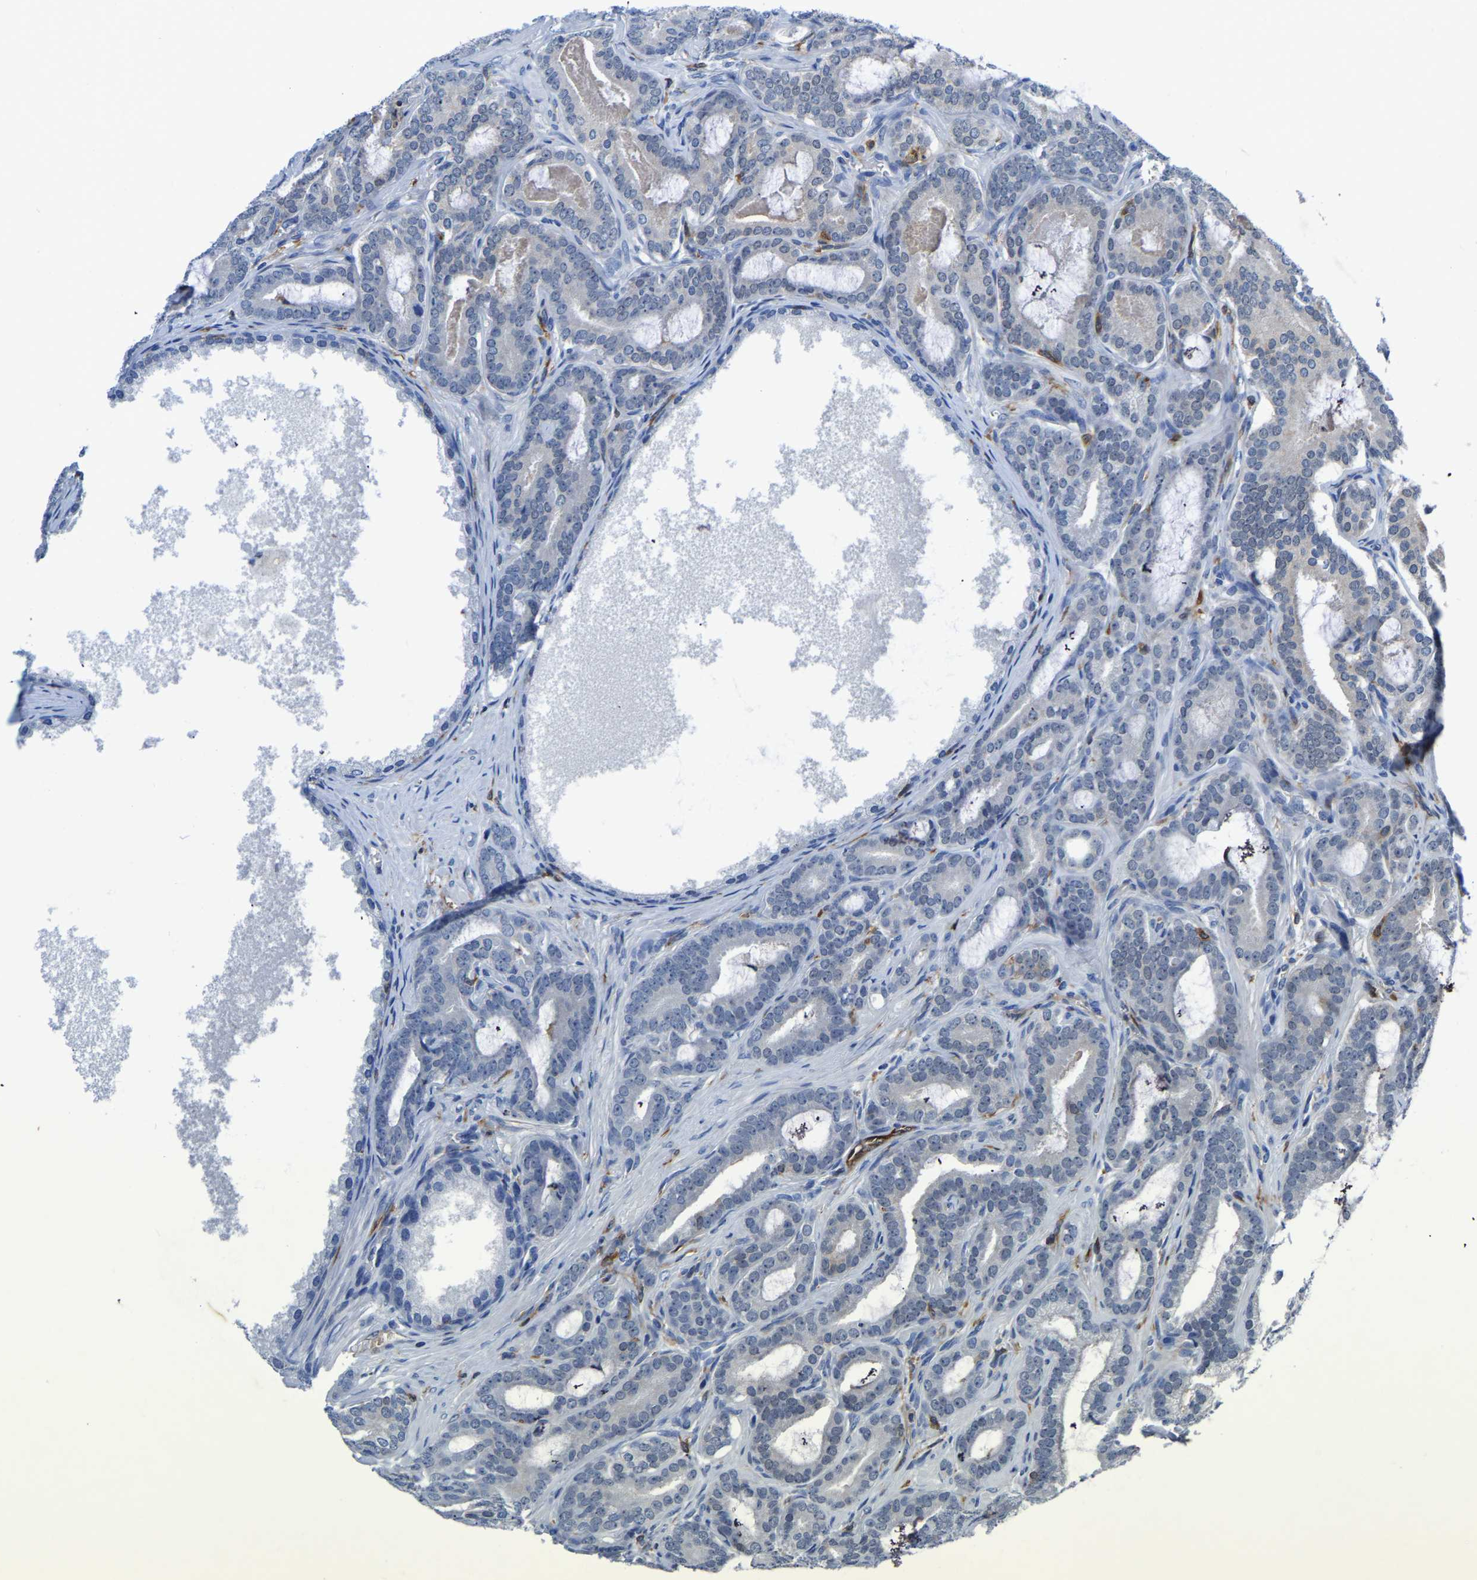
{"staining": {"intensity": "negative", "quantity": "none", "location": "none"}, "tissue": "prostate cancer", "cell_type": "Tumor cells", "image_type": "cancer", "snomed": [{"axis": "morphology", "description": "Adenocarcinoma, High grade"}, {"axis": "topography", "description": "Prostate"}], "caption": "Image shows no significant protein positivity in tumor cells of prostate high-grade adenocarcinoma.", "gene": "ATG2B", "patient": {"sex": "male", "age": 60}}